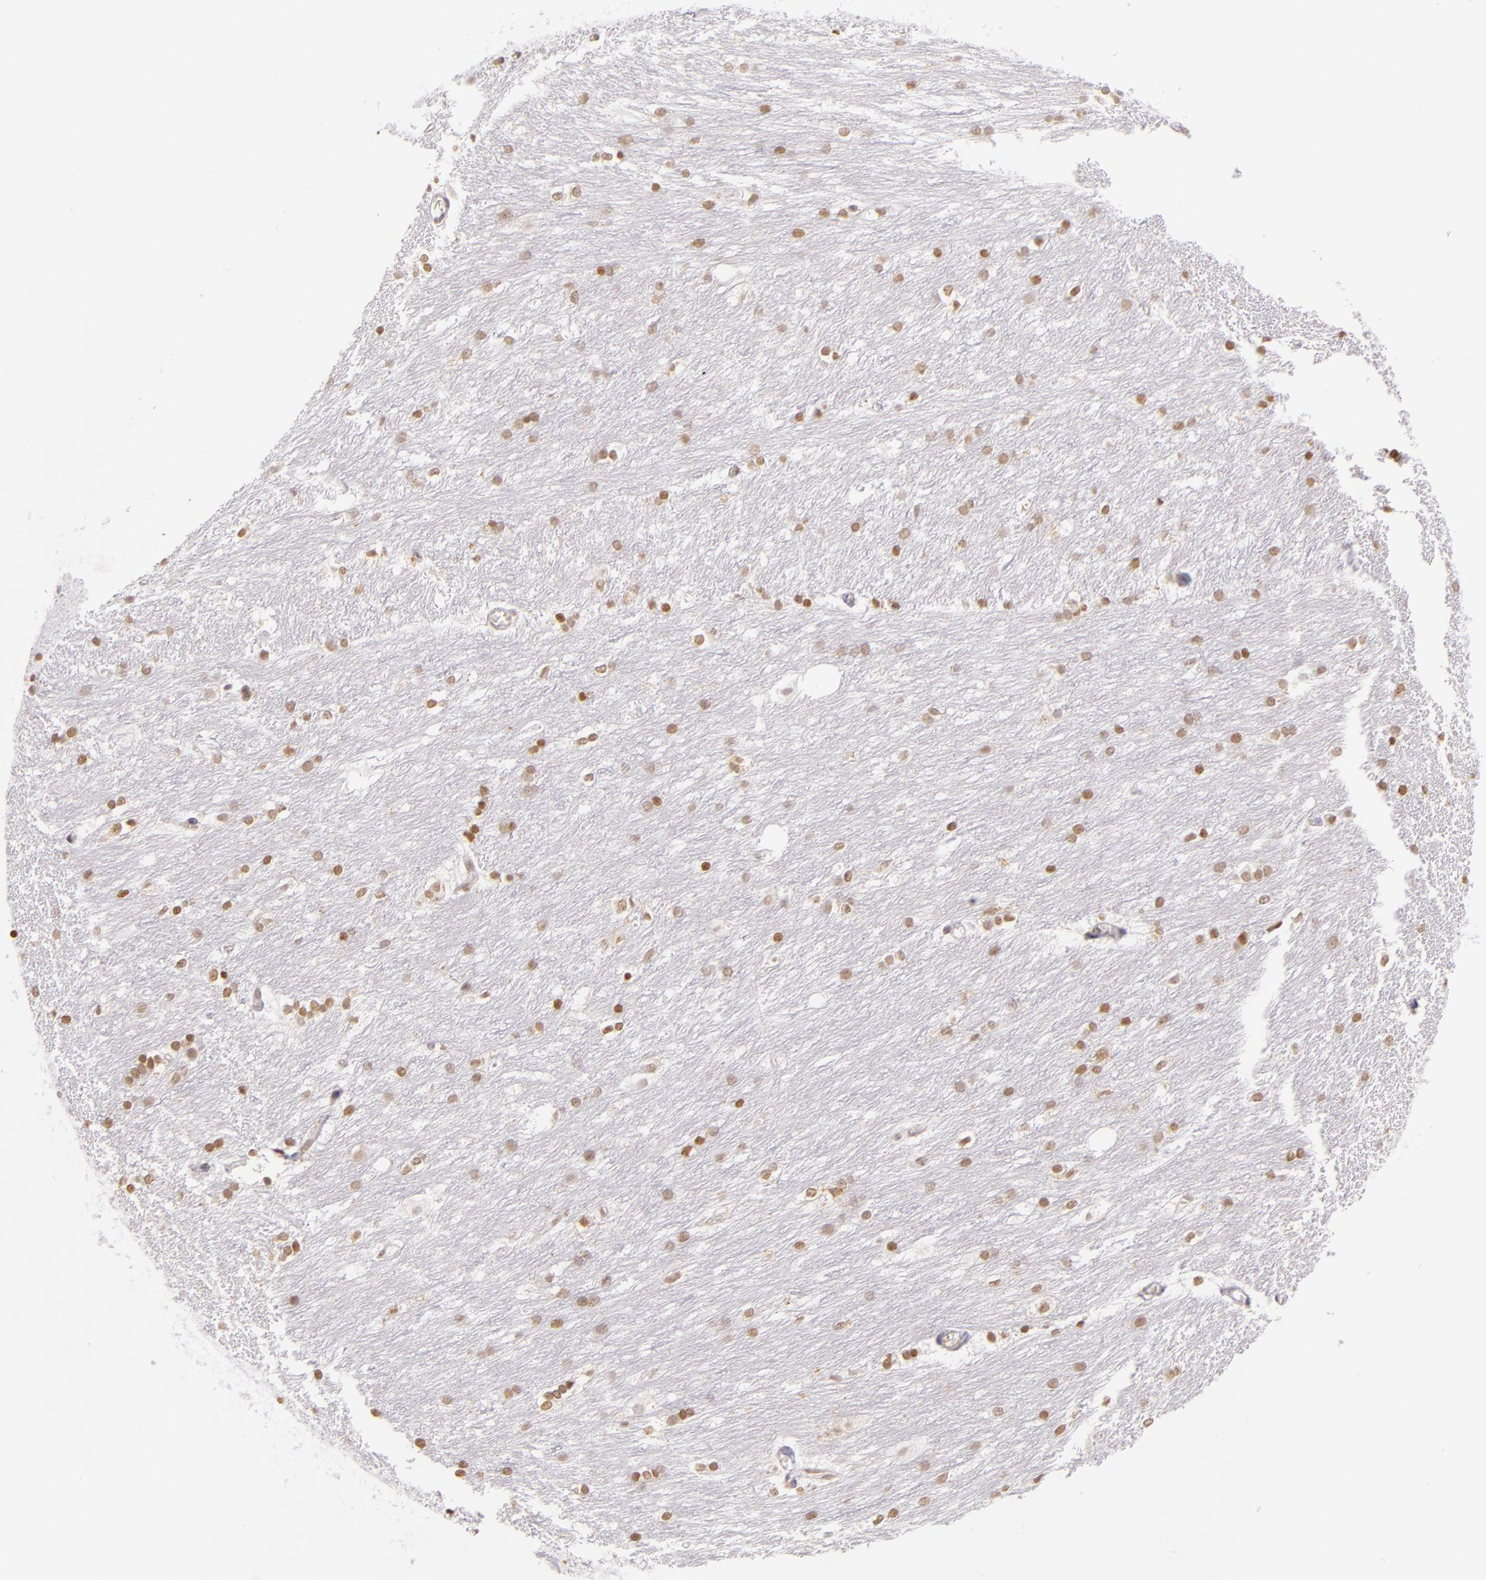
{"staining": {"intensity": "moderate", "quantity": ">75%", "location": "nuclear"}, "tissue": "caudate", "cell_type": "Glial cells", "image_type": "normal", "snomed": [{"axis": "morphology", "description": "Normal tissue, NOS"}, {"axis": "topography", "description": "Lateral ventricle wall"}], "caption": "Glial cells demonstrate medium levels of moderate nuclear staining in about >75% of cells in unremarkable caudate.", "gene": "ENSG00000290315", "patient": {"sex": "female", "age": 19}}